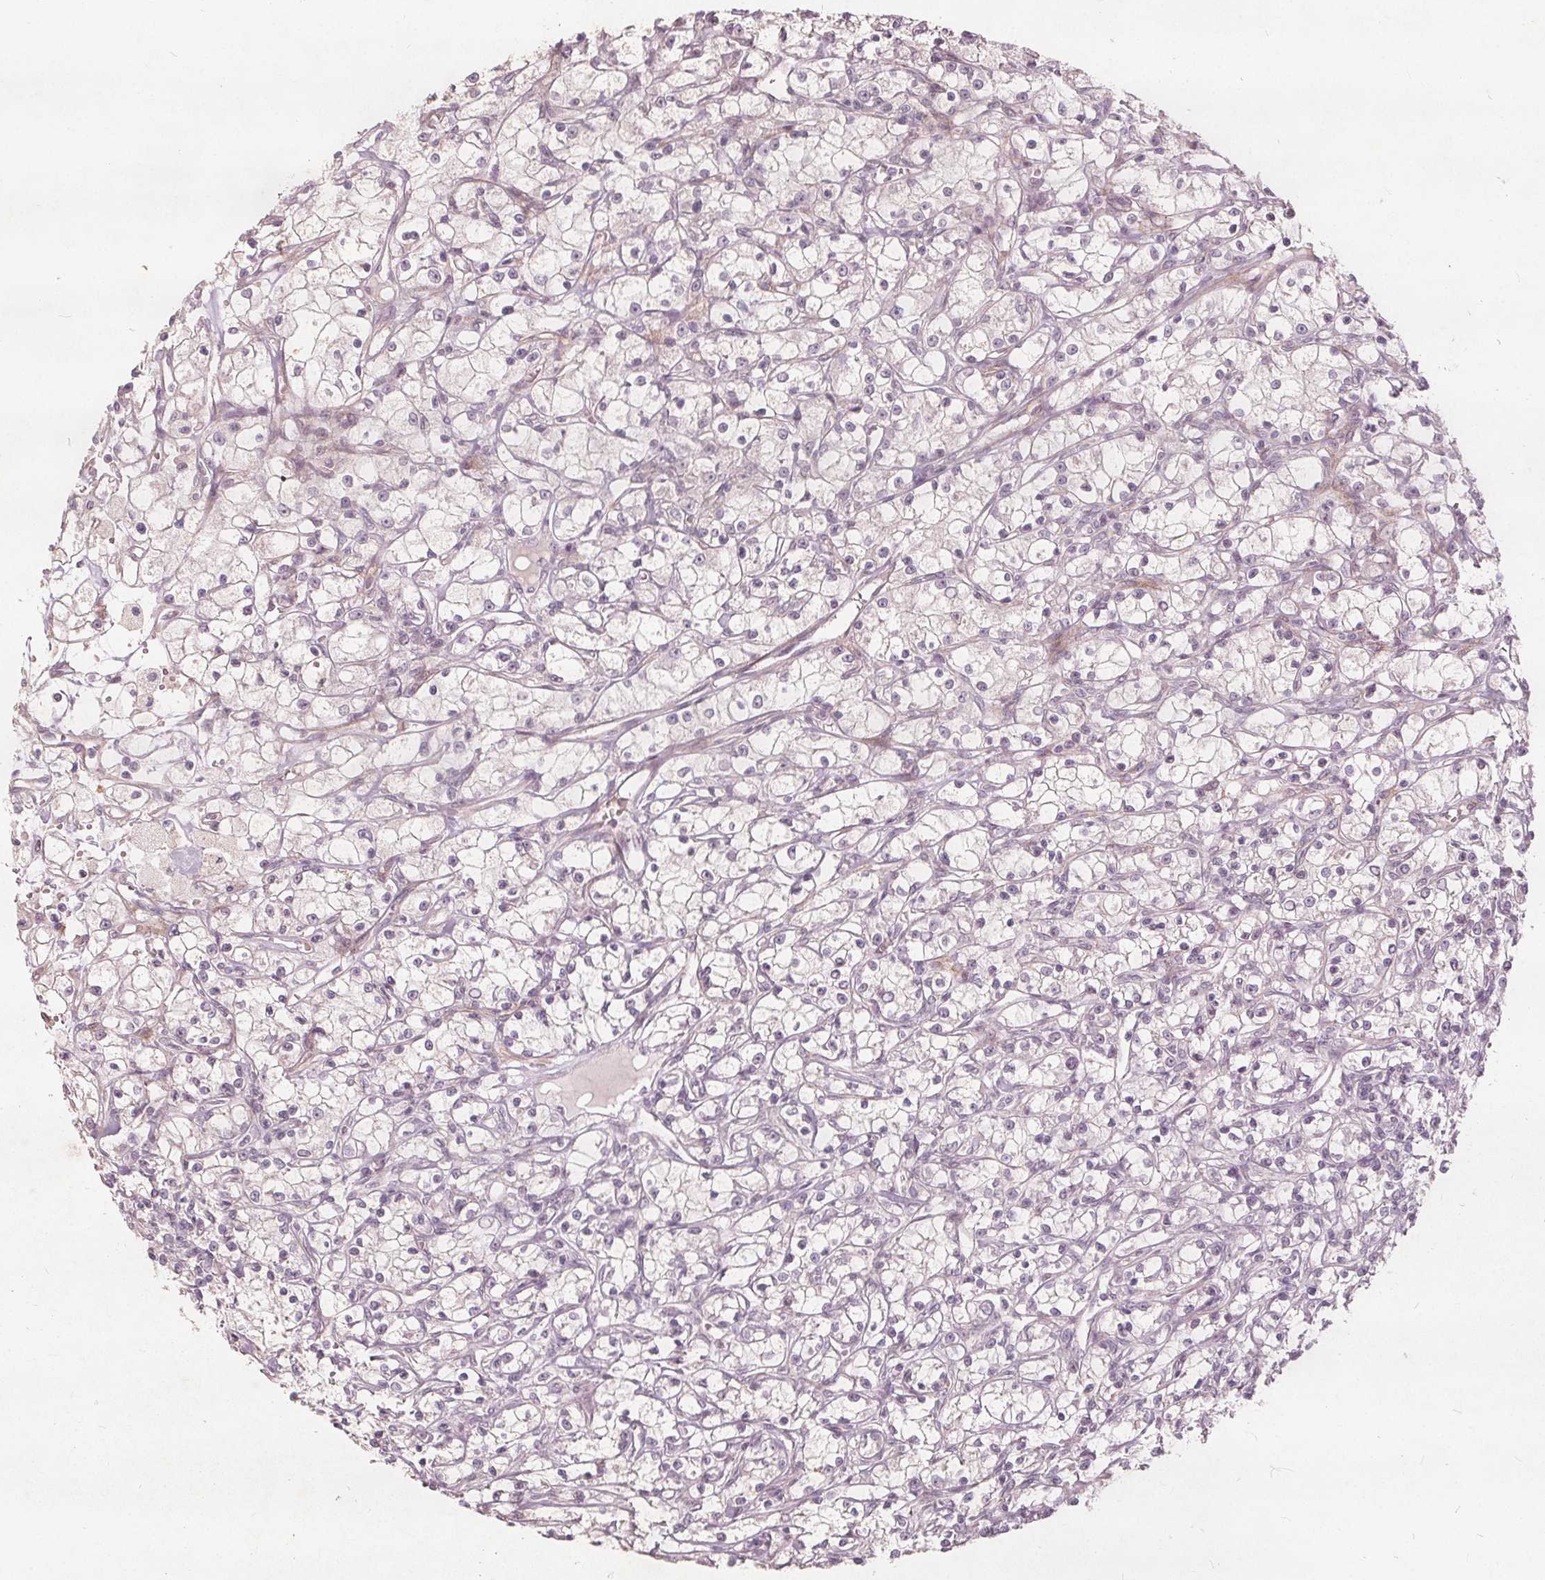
{"staining": {"intensity": "negative", "quantity": "none", "location": "none"}, "tissue": "renal cancer", "cell_type": "Tumor cells", "image_type": "cancer", "snomed": [{"axis": "morphology", "description": "Adenocarcinoma, NOS"}, {"axis": "topography", "description": "Kidney"}], "caption": "High magnification brightfield microscopy of renal cancer (adenocarcinoma) stained with DAB (3,3'-diaminobenzidine) (brown) and counterstained with hematoxylin (blue): tumor cells show no significant expression.", "gene": "PTPRT", "patient": {"sex": "female", "age": 59}}